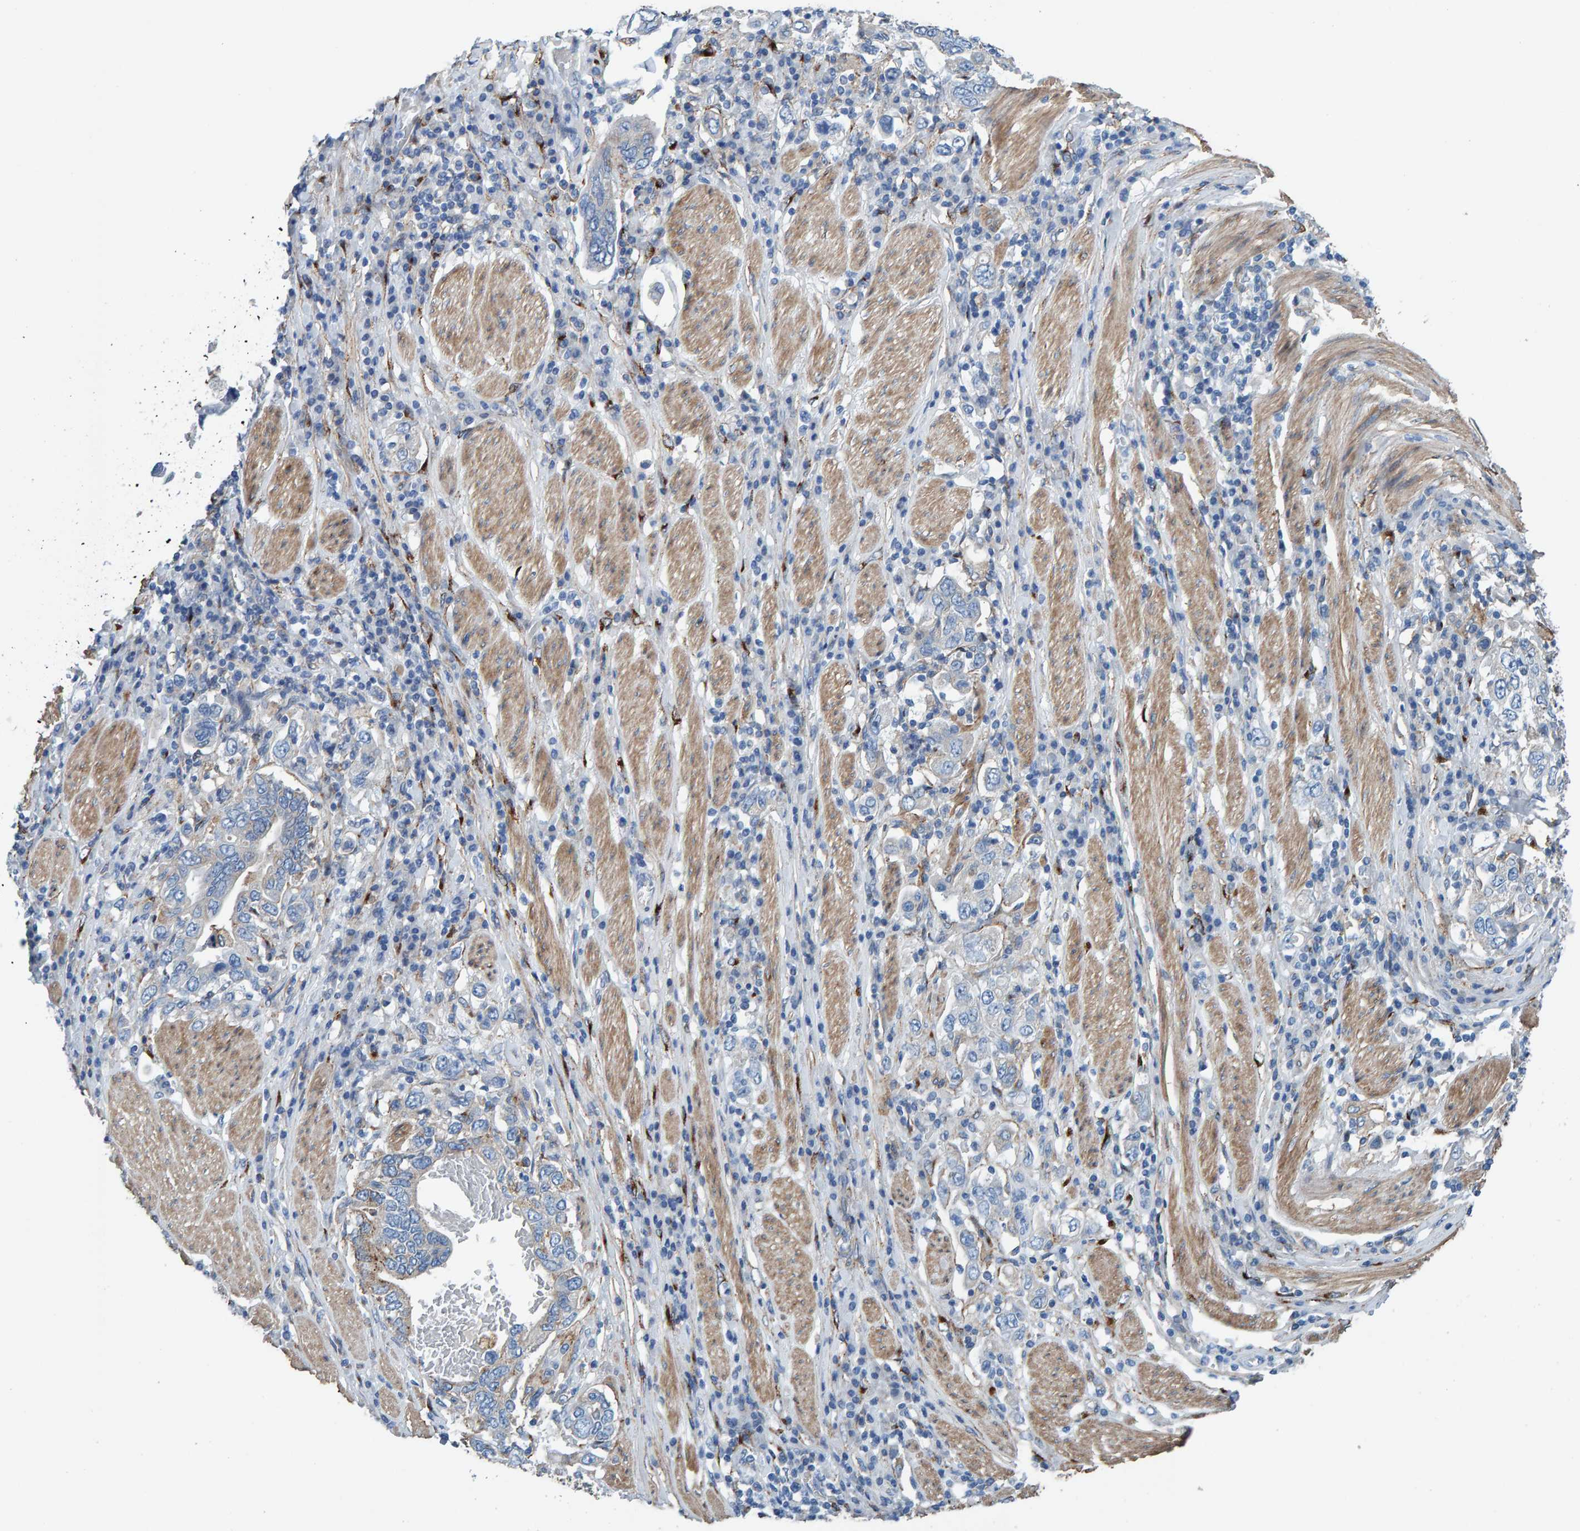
{"staining": {"intensity": "negative", "quantity": "none", "location": "none"}, "tissue": "stomach cancer", "cell_type": "Tumor cells", "image_type": "cancer", "snomed": [{"axis": "morphology", "description": "Adenocarcinoma, NOS"}, {"axis": "topography", "description": "Stomach, upper"}], "caption": "This micrograph is of adenocarcinoma (stomach) stained with immunohistochemistry to label a protein in brown with the nuclei are counter-stained blue. There is no staining in tumor cells.", "gene": "LRP1", "patient": {"sex": "male", "age": 62}}